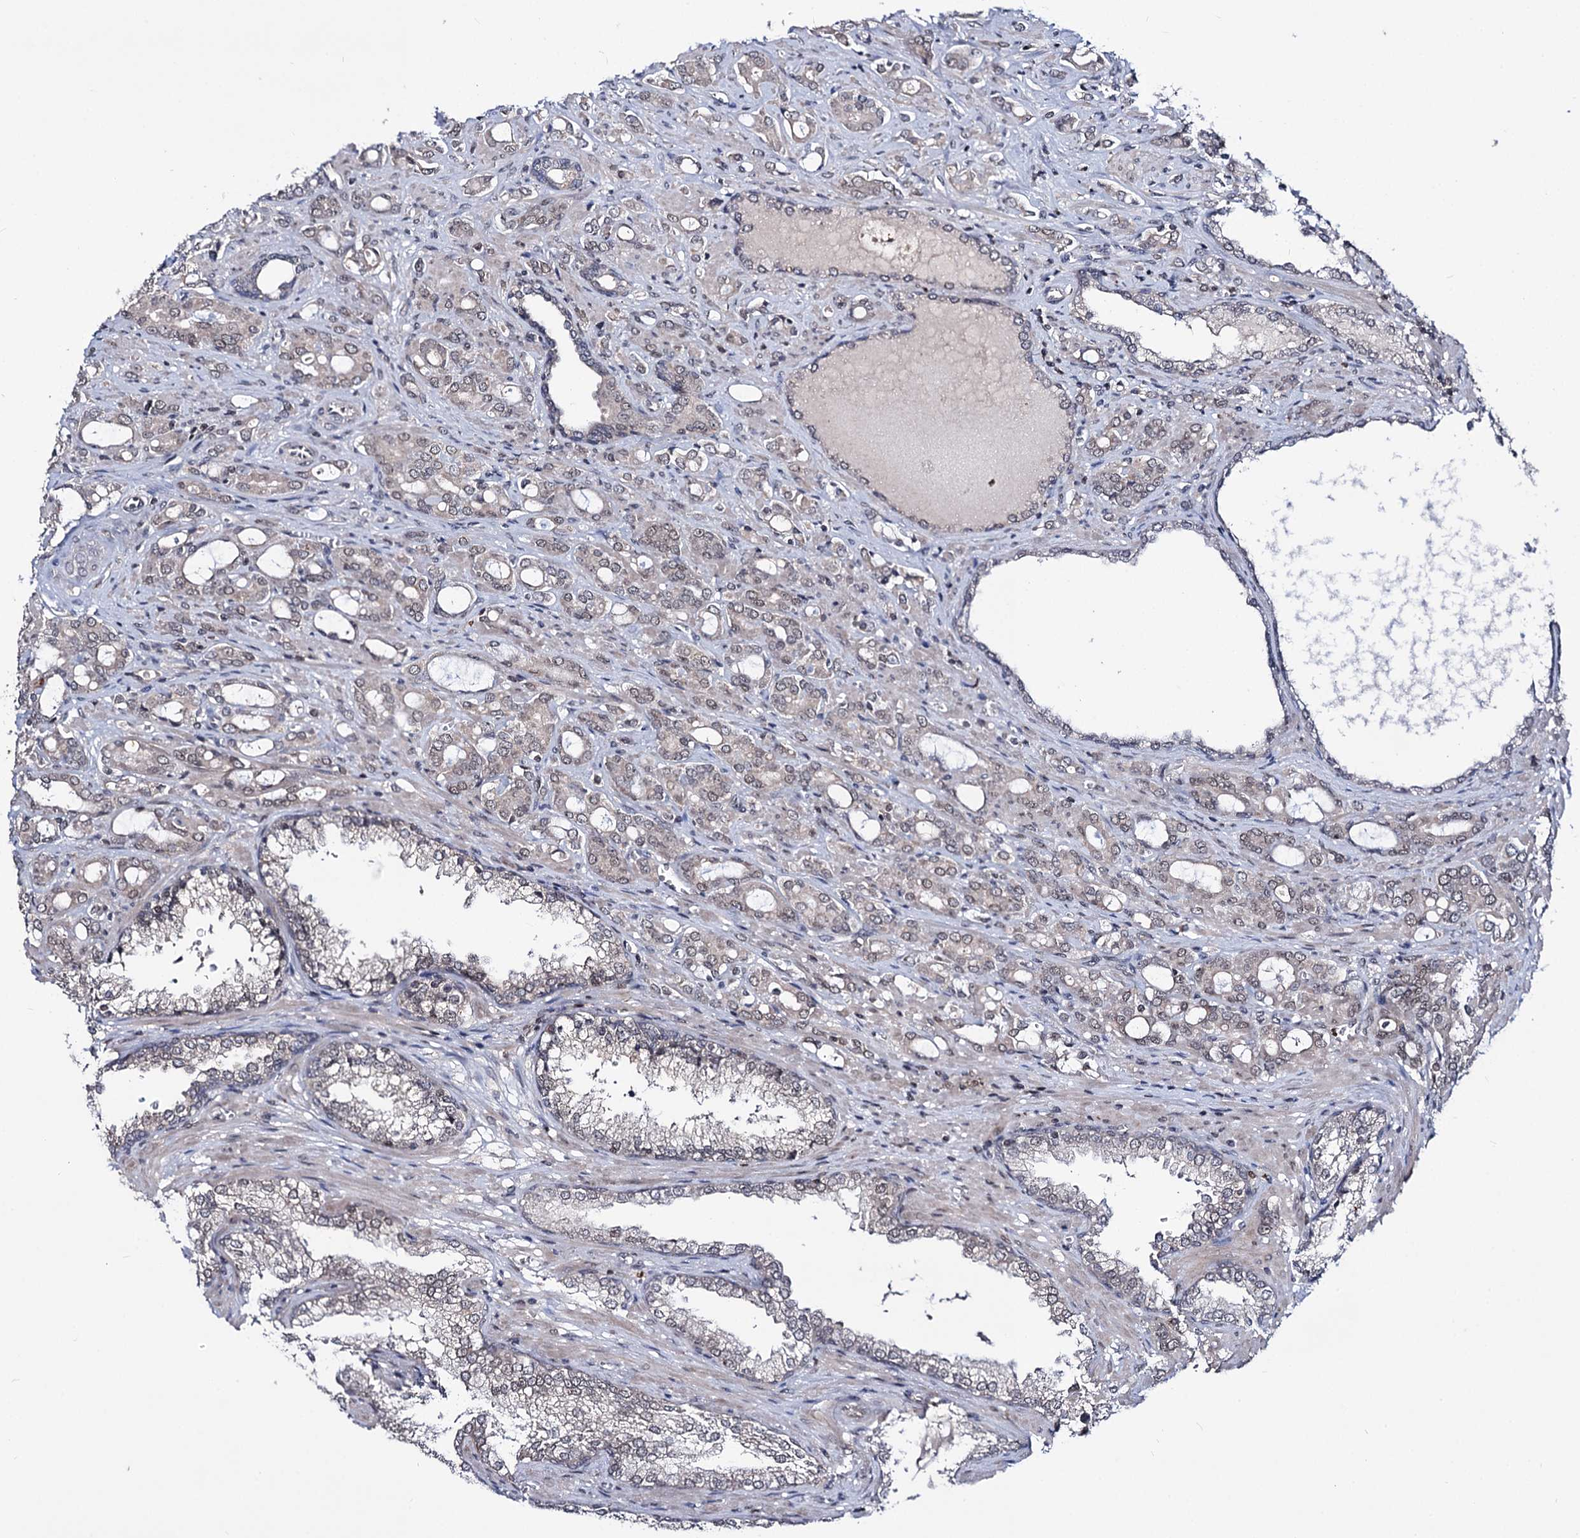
{"staining": {"intensity": "weak", "quantity": ">75%", "location": "nuclear"}, "tissue": "prostate cancer", "cell_type": "Tumor cells", "image_type": "cancer", "snomed": [{"axis": "morphology", "description": "Adenocarcinoma, High grade"}, {"axis": "topography", "description": "Prostate"}], "caption": "A brown stain highlights weak nuclear expression of a protein in human prostate cancer (high-grade adenocarcinoma) tumor cells. (Stains: DAB (3,3'-diaminobenzidine) in brown, nuclei in blue, Microscopy: brightfield microscopy at high magnification).", "gene": "SMCHD1", "patient": {"sex": "male", "age": 72}}